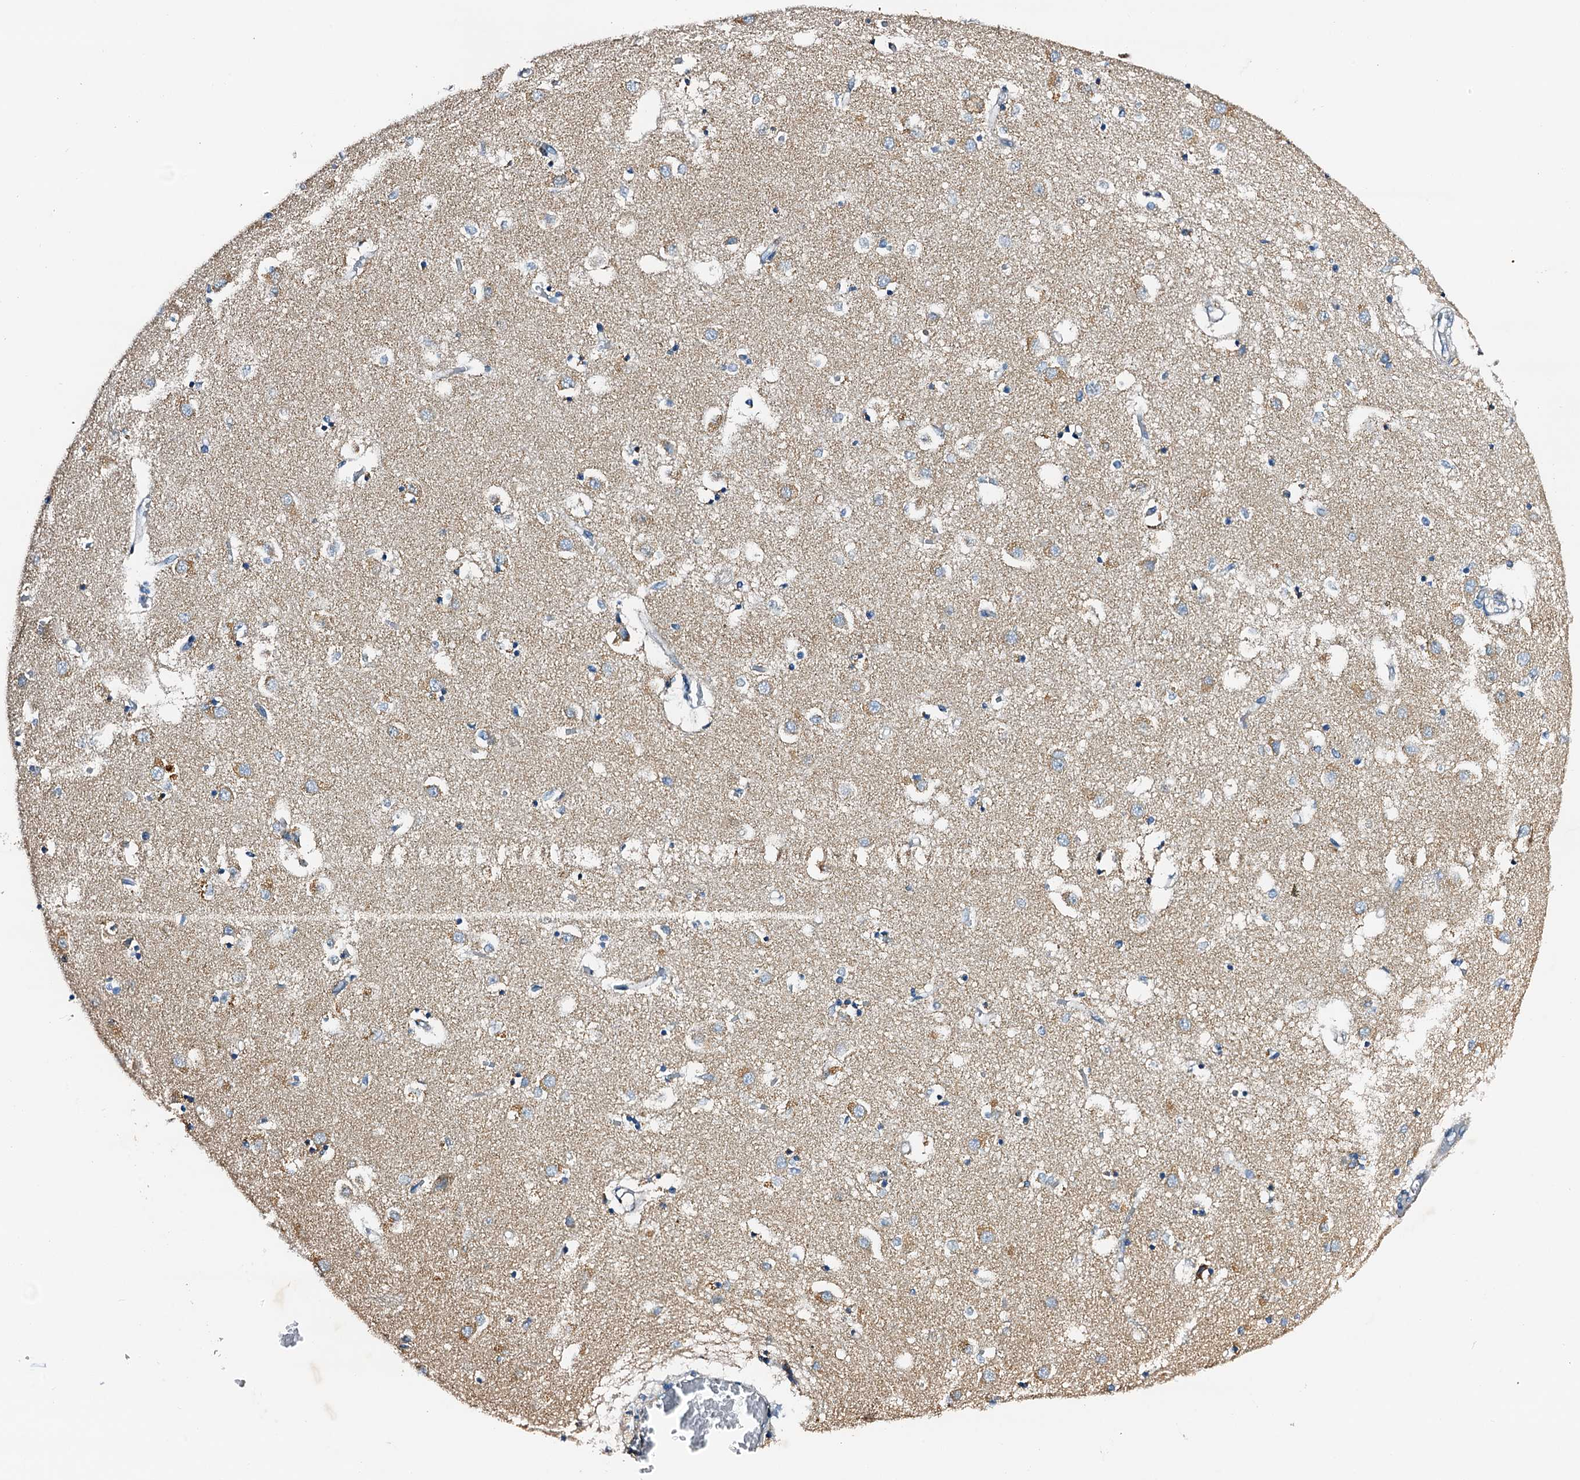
{"staining": {"intensity": "moderate", "quantity": "<25%", "location": "cytoplasmic/membranous"}, "tissue": "caudate", "cell_type": "Glial cells", "image_type": "normal", "snomed": [{"axis": "morphology", "description": "Normal tissue, NOS"}, {"axis": "topography", "description": "Lateral ventricle wall"}], "caption": "Protein staining by IHC demonstrates moderate cytoplasmic/membranous positivity in about <25% of glial cells in benign caudate.", "gene": "POC1A", "patient": {"sex": "male", "age": 70}}